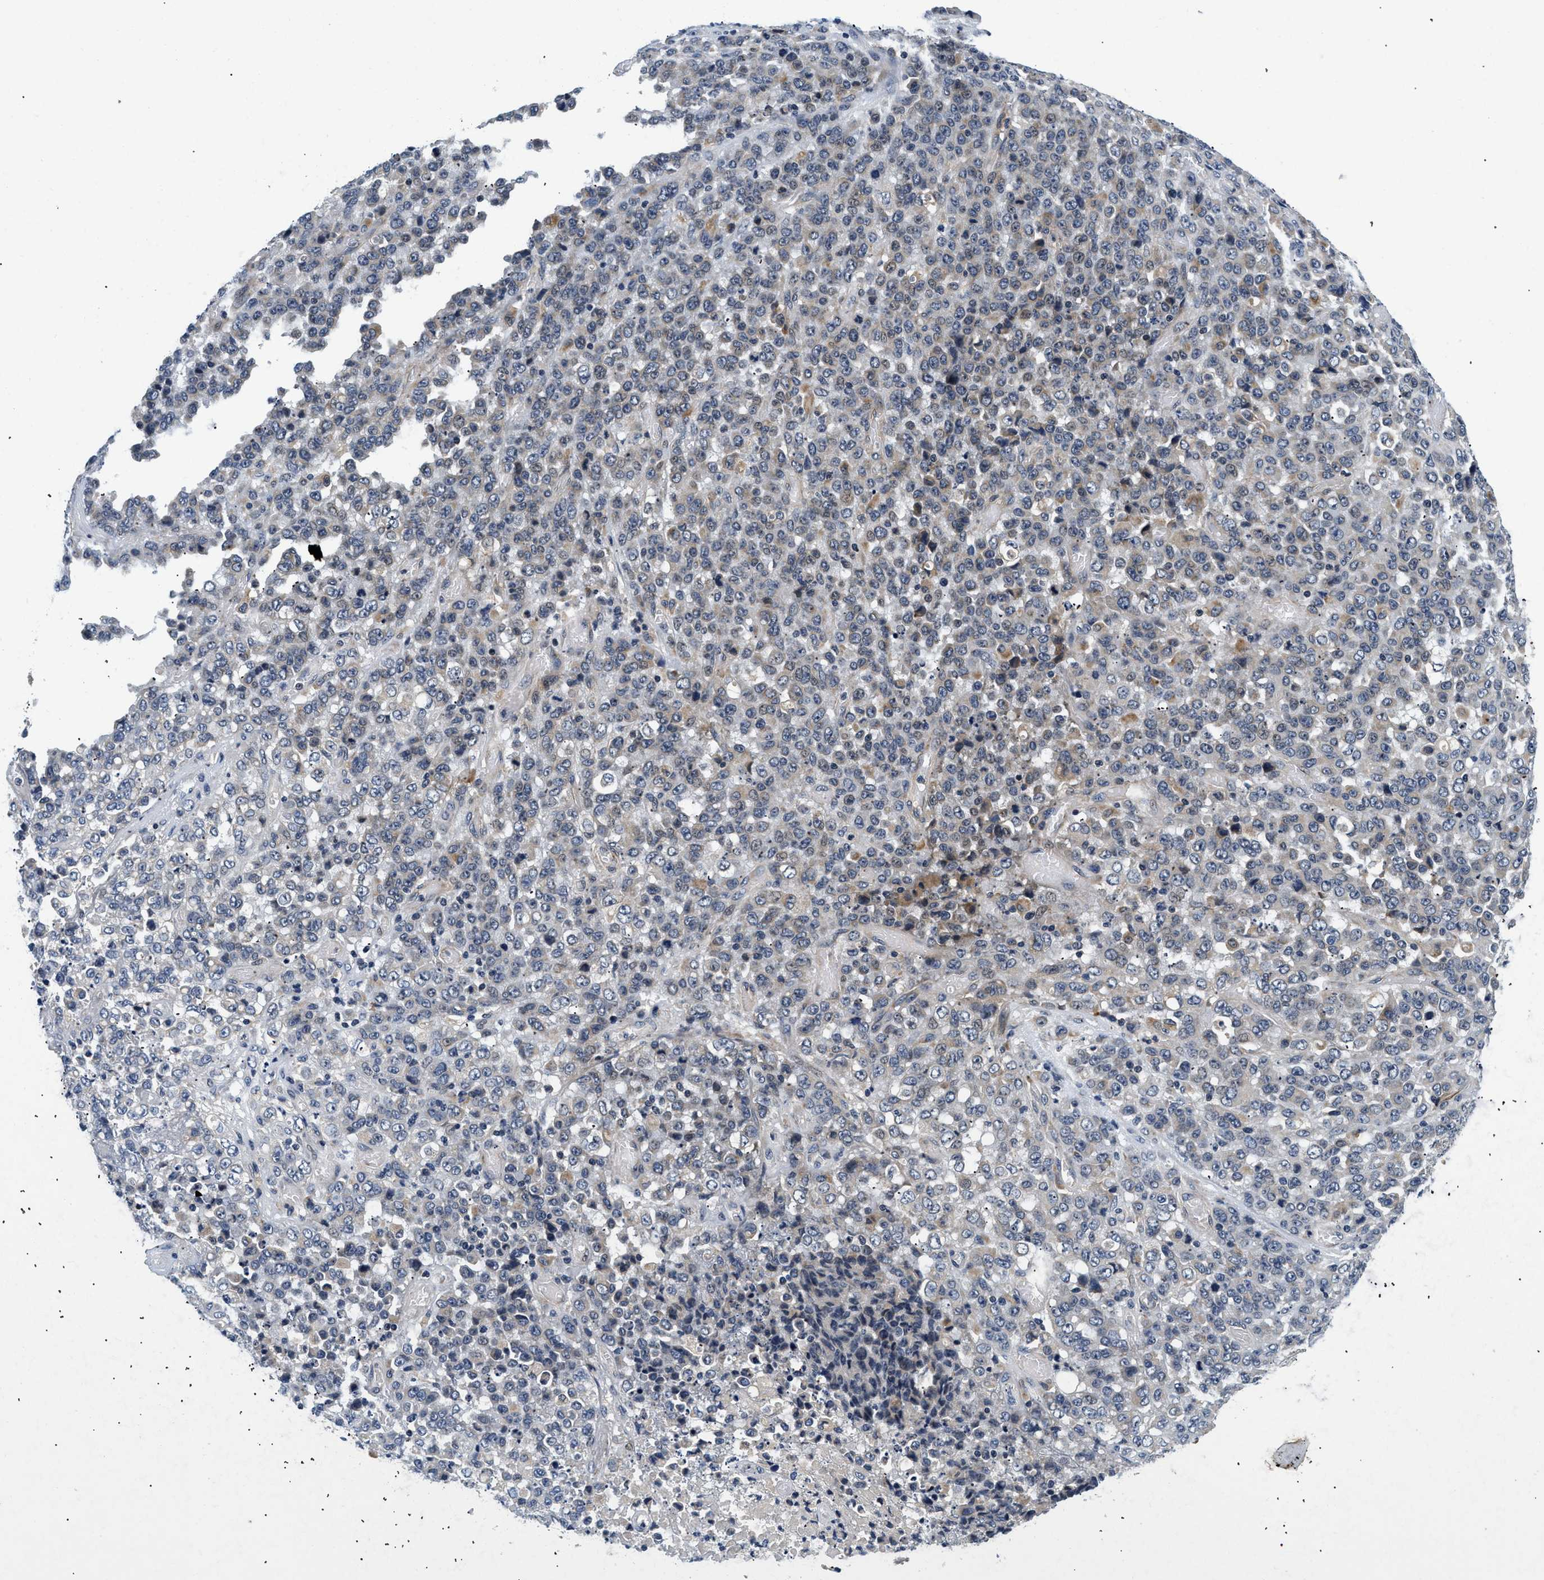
{"staining": {"intensity": "weak", "quantity": "<25%", "location": "cytoplasmic/membranous"}, "tissue": "stomach cancer", "cell_type": "Tumor cells", "image_type": "cancer", "snomed": [{"axis": "morphology", "description": "Adenocarcinoma, NOS"}, {"axis": "topography", "description": "Stomach"}], "caption": "Immunohistochemistry micrograph of neoplastic tissue: adenocarcinoma (stomach) stained with DAB (3,3'-diaminobenzidine) displays no significant protein positivity in tumor cells. The staining is performed using DAB (3,3'-diaminobenzidine) brown chromogen with nuclei counter-stained in using hematoxylin.", "gene": "PDP1", "patient": {"sex": "female", "age": 73}}